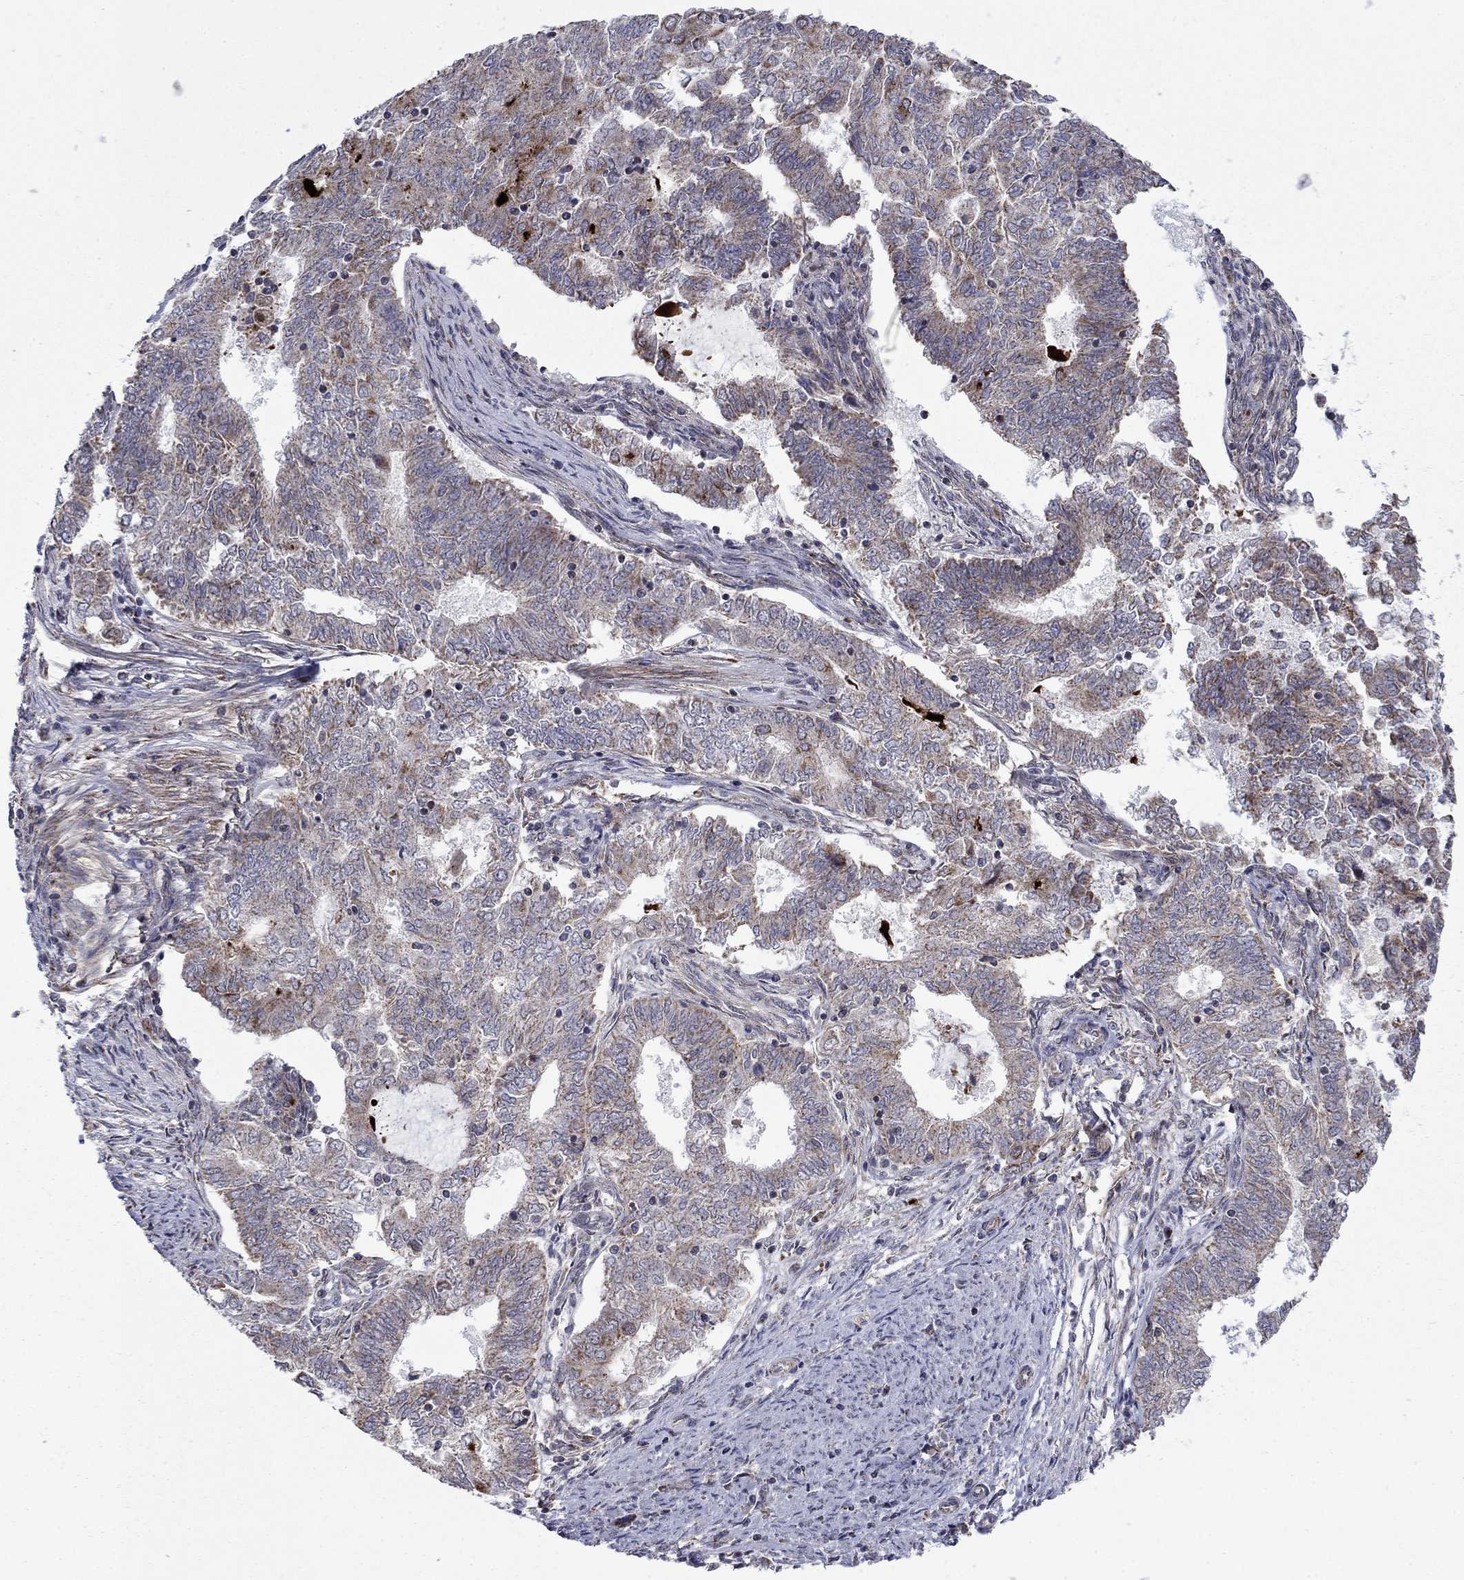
{"staining": {"intensity": "weak", "quantity": "<25%", "location": "cytoplasmic/membranous"}, "tissue": "endometrial cancer", "cell_type": "Tumor cells", "image_type": "cancer", "snomed": [{"axis": "morphology", "description": "Adenocarcinoma, NOS"}, {"axis": "topography", "description": "Endometrium"}], "caption": "Immunohistochemical staining of human endometrial cancer (adenocarcinoma) shows no significant positivity in tumor cells.", "gene": "DOP1B", "patient": {"sex": "female", "age": 62}}